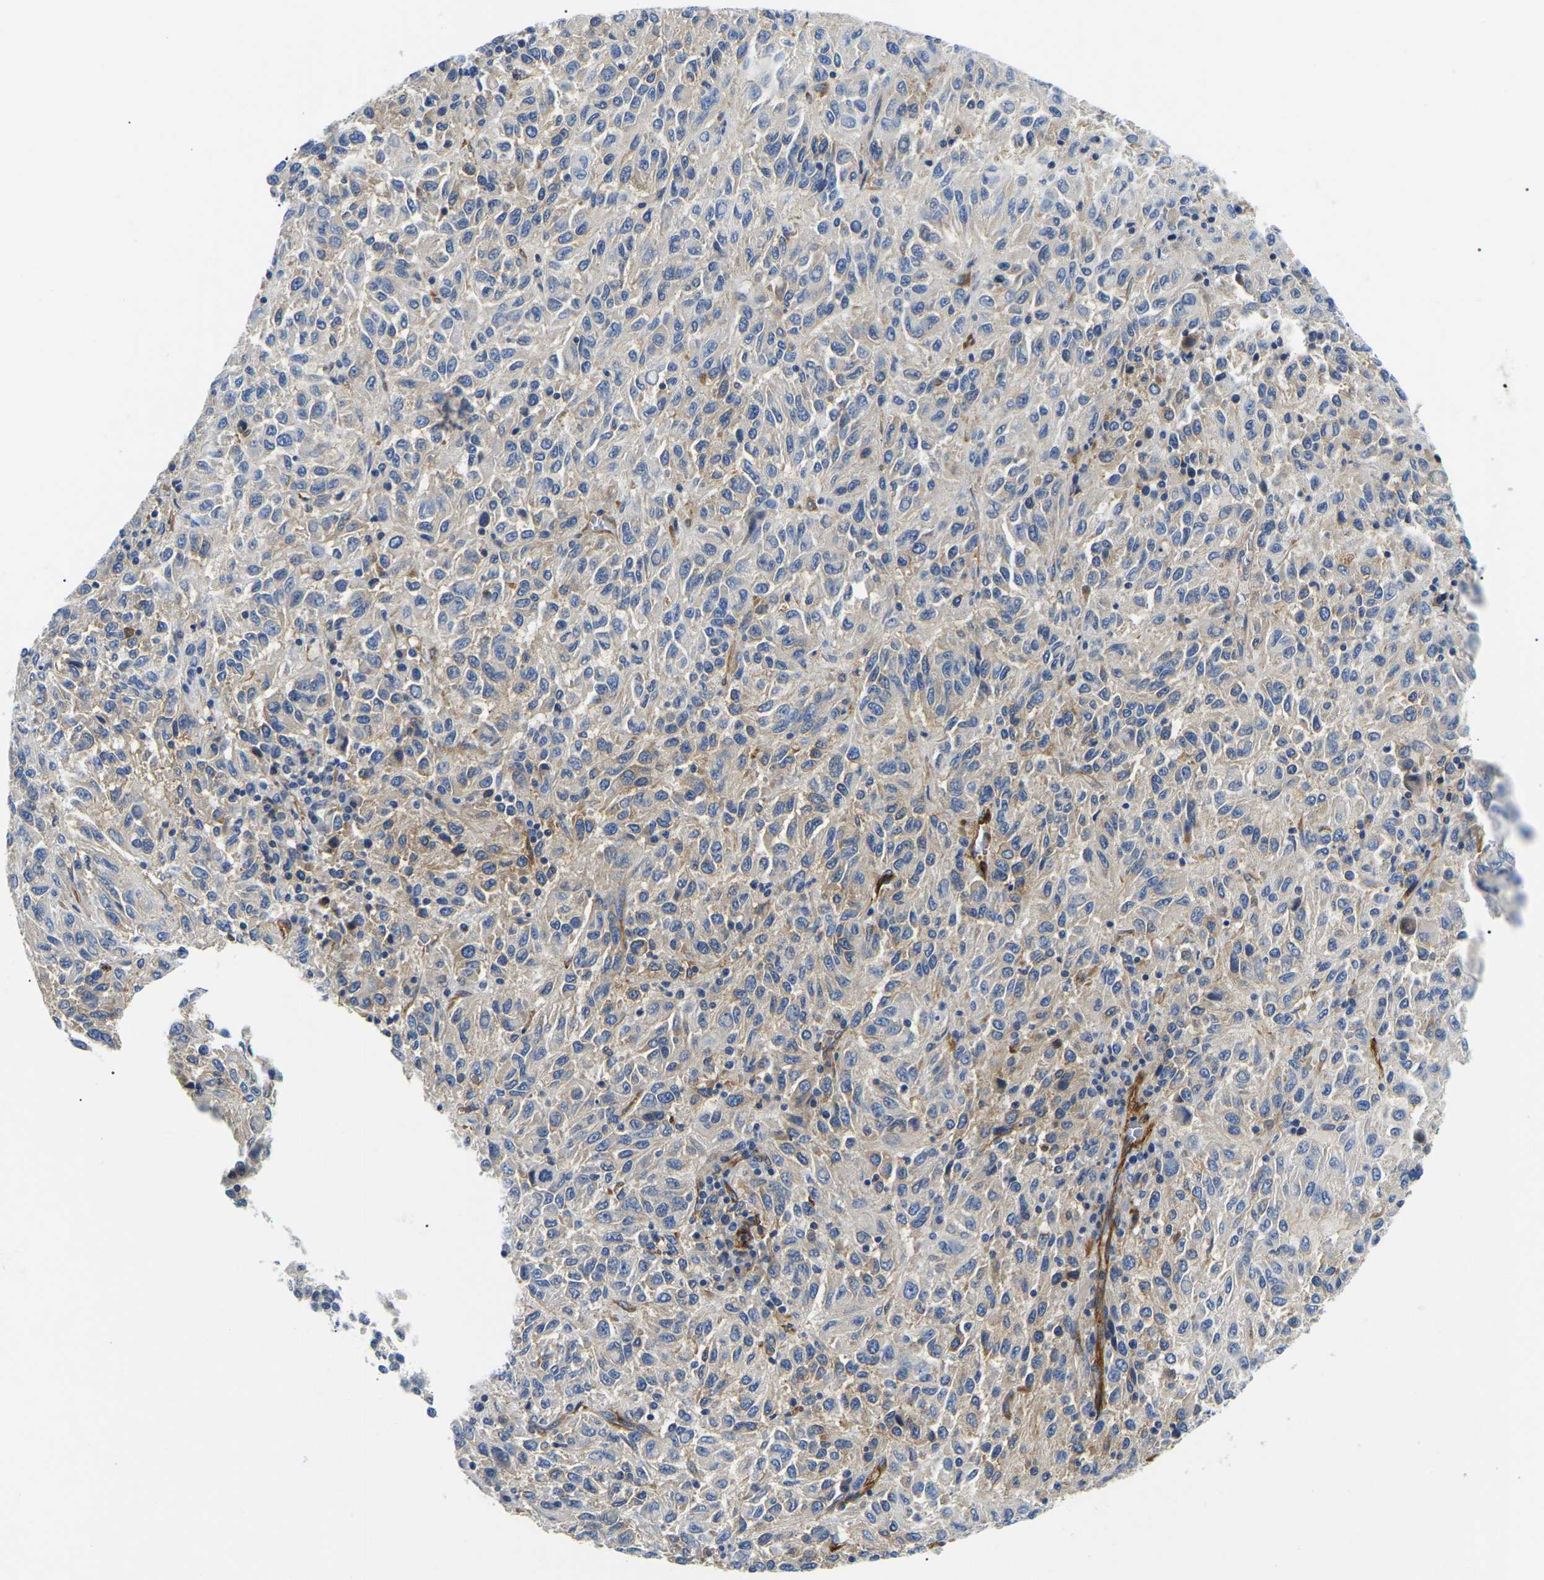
{"staining": {"intensity": "weak", "quantity": "<25%", "location": "cytoplasmic/membranous"}, "tissue": "melanoma", "cell_type": "Tumor cells", "image_type": "cancer", "snomed": [{"axis": "morphology", "description": "Malignant melanoma, Metastatic site"}, {"axis": "topography", "description": "Lung"}], "caption": "This is an immunohistochemistry image of human melanoma. There is no expression in tumor cells.", "gene": "DUSP8", "patient": {"sex": "male", "age": 64}}